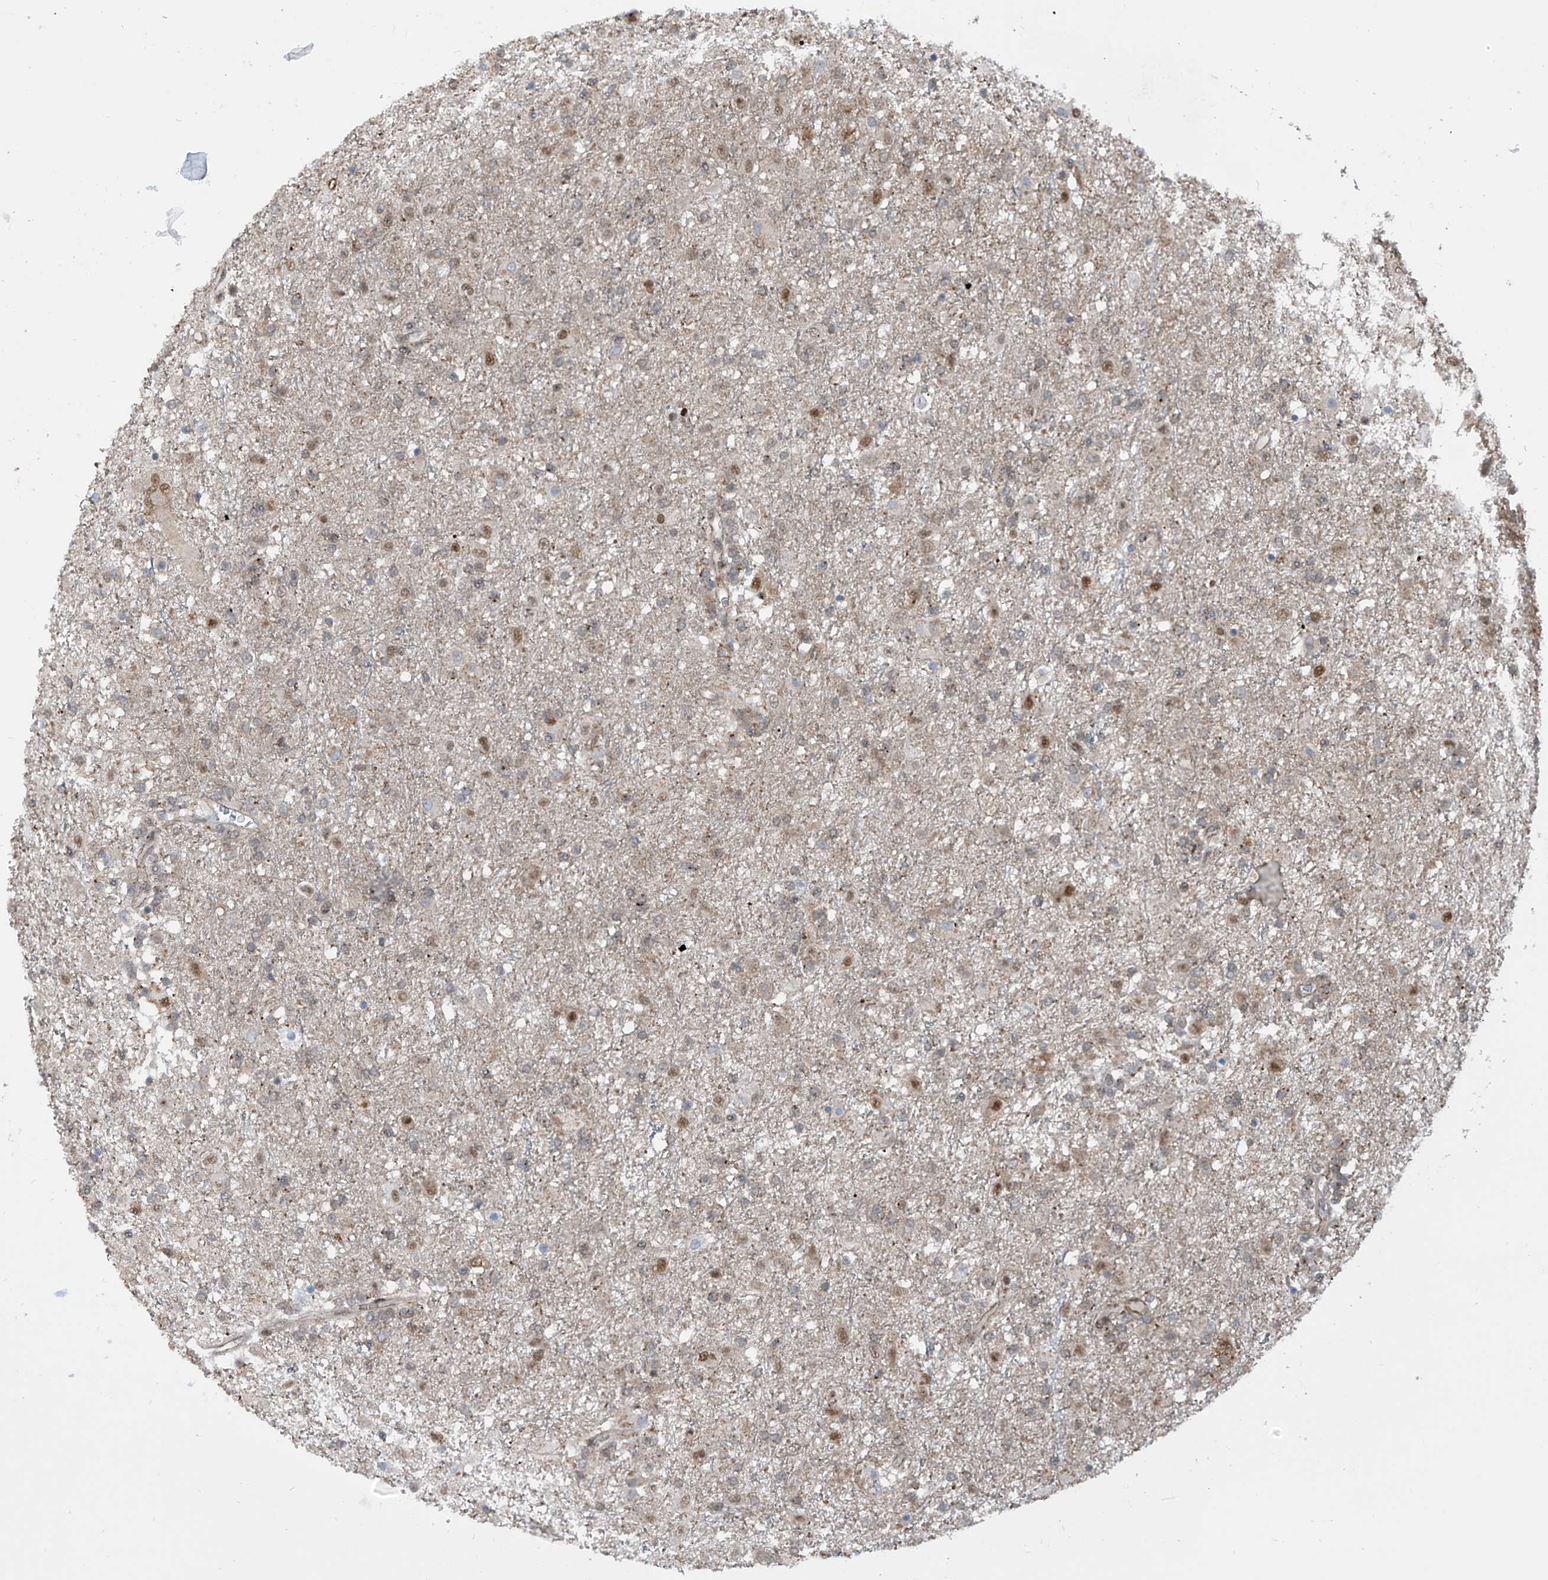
{"staining": {"intensity": "moderate", "quantity": "<25%", "location": "nuclear"}, "tissue": "glioma", "cell_type": "Tumor cells", "image_type": "cancer", "snomed": [{"axis": "morphology", "description": "Glioma, malignant, Low grade"}, {"axis": "topography", "description": "Brain"}], "caption": "An image of malignant glioma (low-grade) stained for a protein displays moderate nuclear brown staining in tumor cells.", "gene": "LAGE3", "patient": {"sex": "male", "age": 65}}